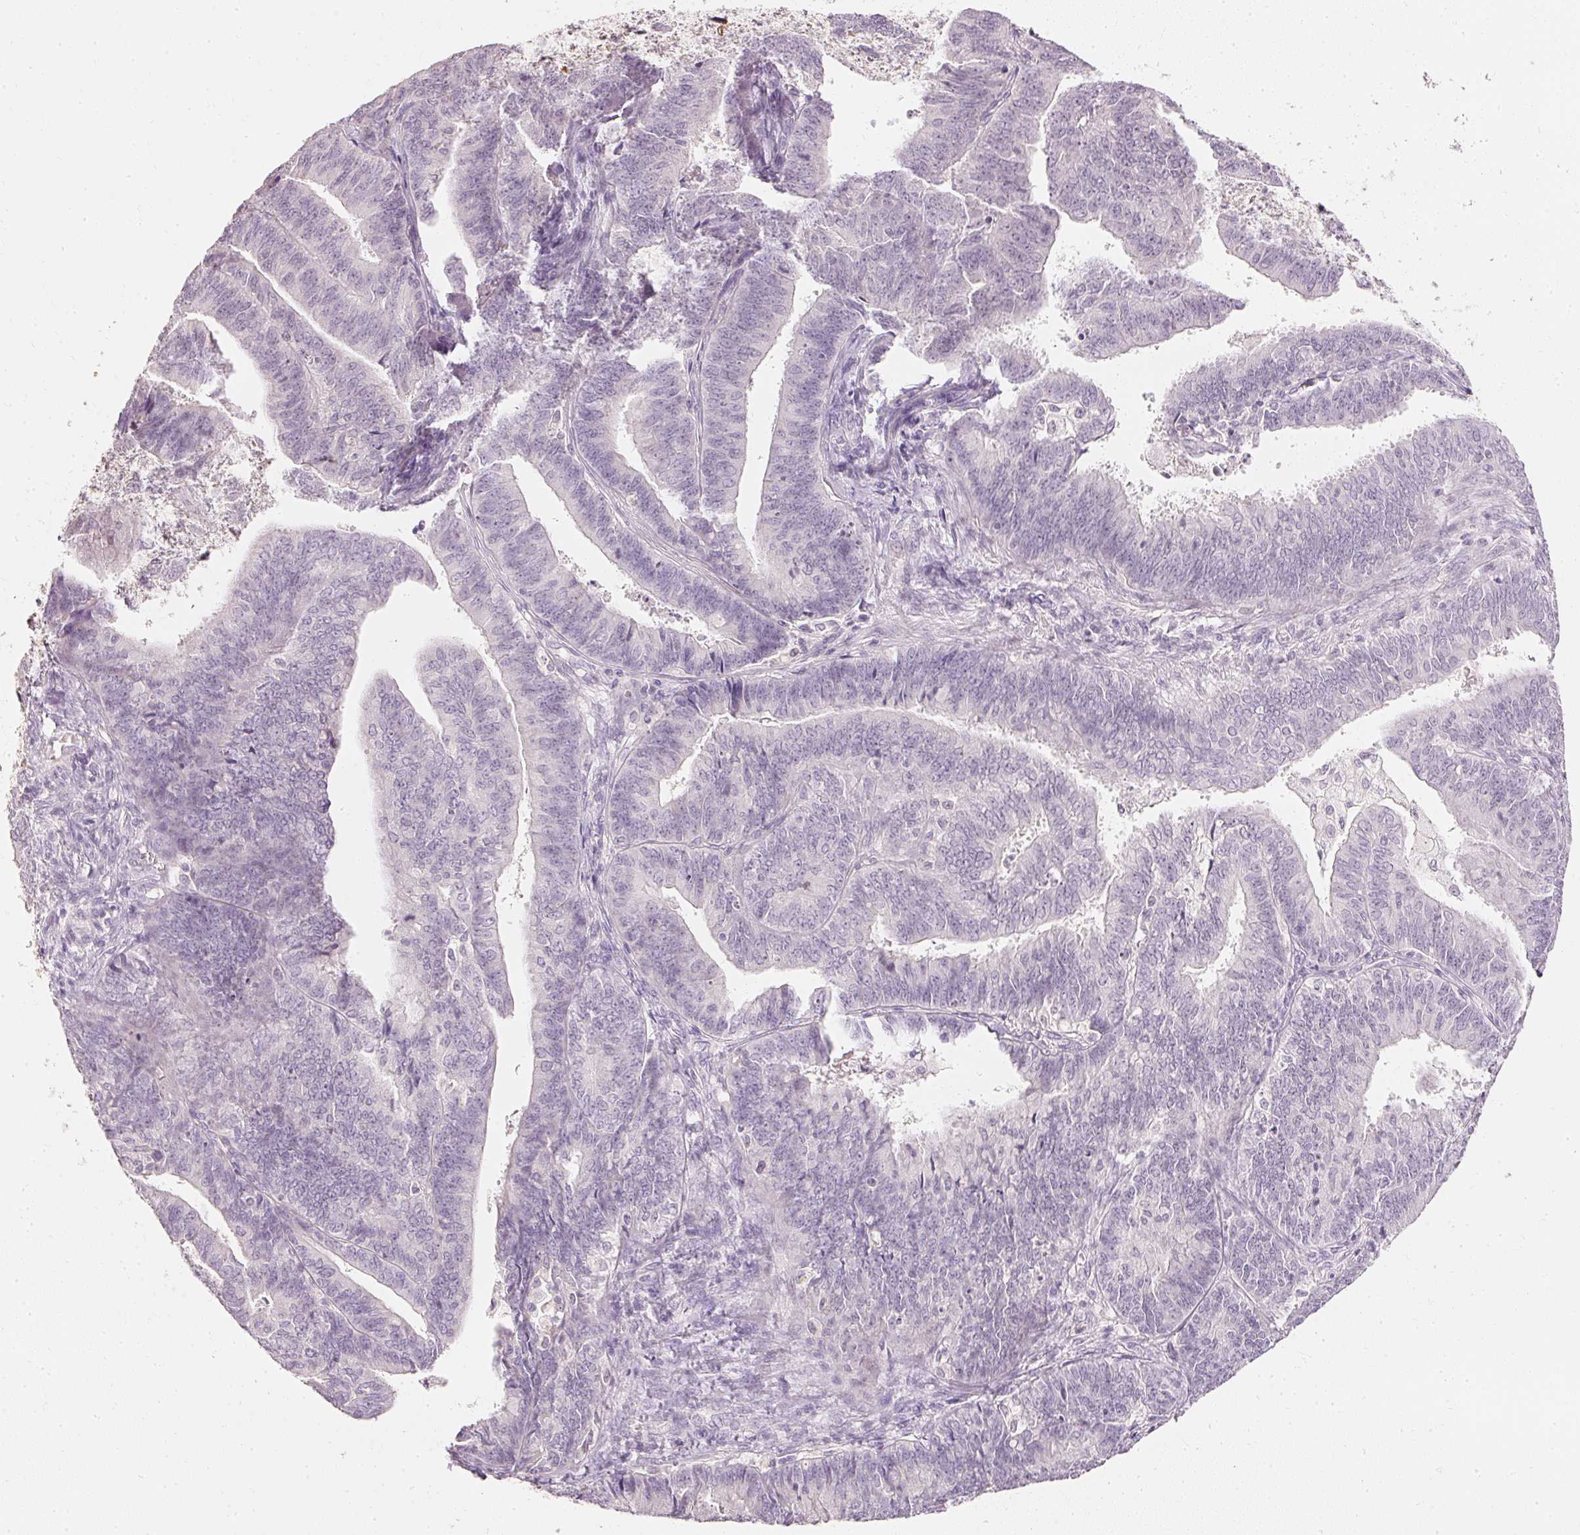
{"staining": {"intensity": "negative", "quantity": "none", "location": "none"}, "tissue": "endometrial cancer", "cell_type": "Tumor cells", "image_type": "cancer", "snomed": [{"axis": "morphology", "description": "Adenocarcinoma, NOS"}, {"axis": "topography", "description": "Endometrium"}], "caption": "DAB immunohistochemical staining of human endometrial cancer exhibits no significant positivity in tumor cells.", "gene": "ELAVL3", "patient": {"sex": "female", "age": 73}}